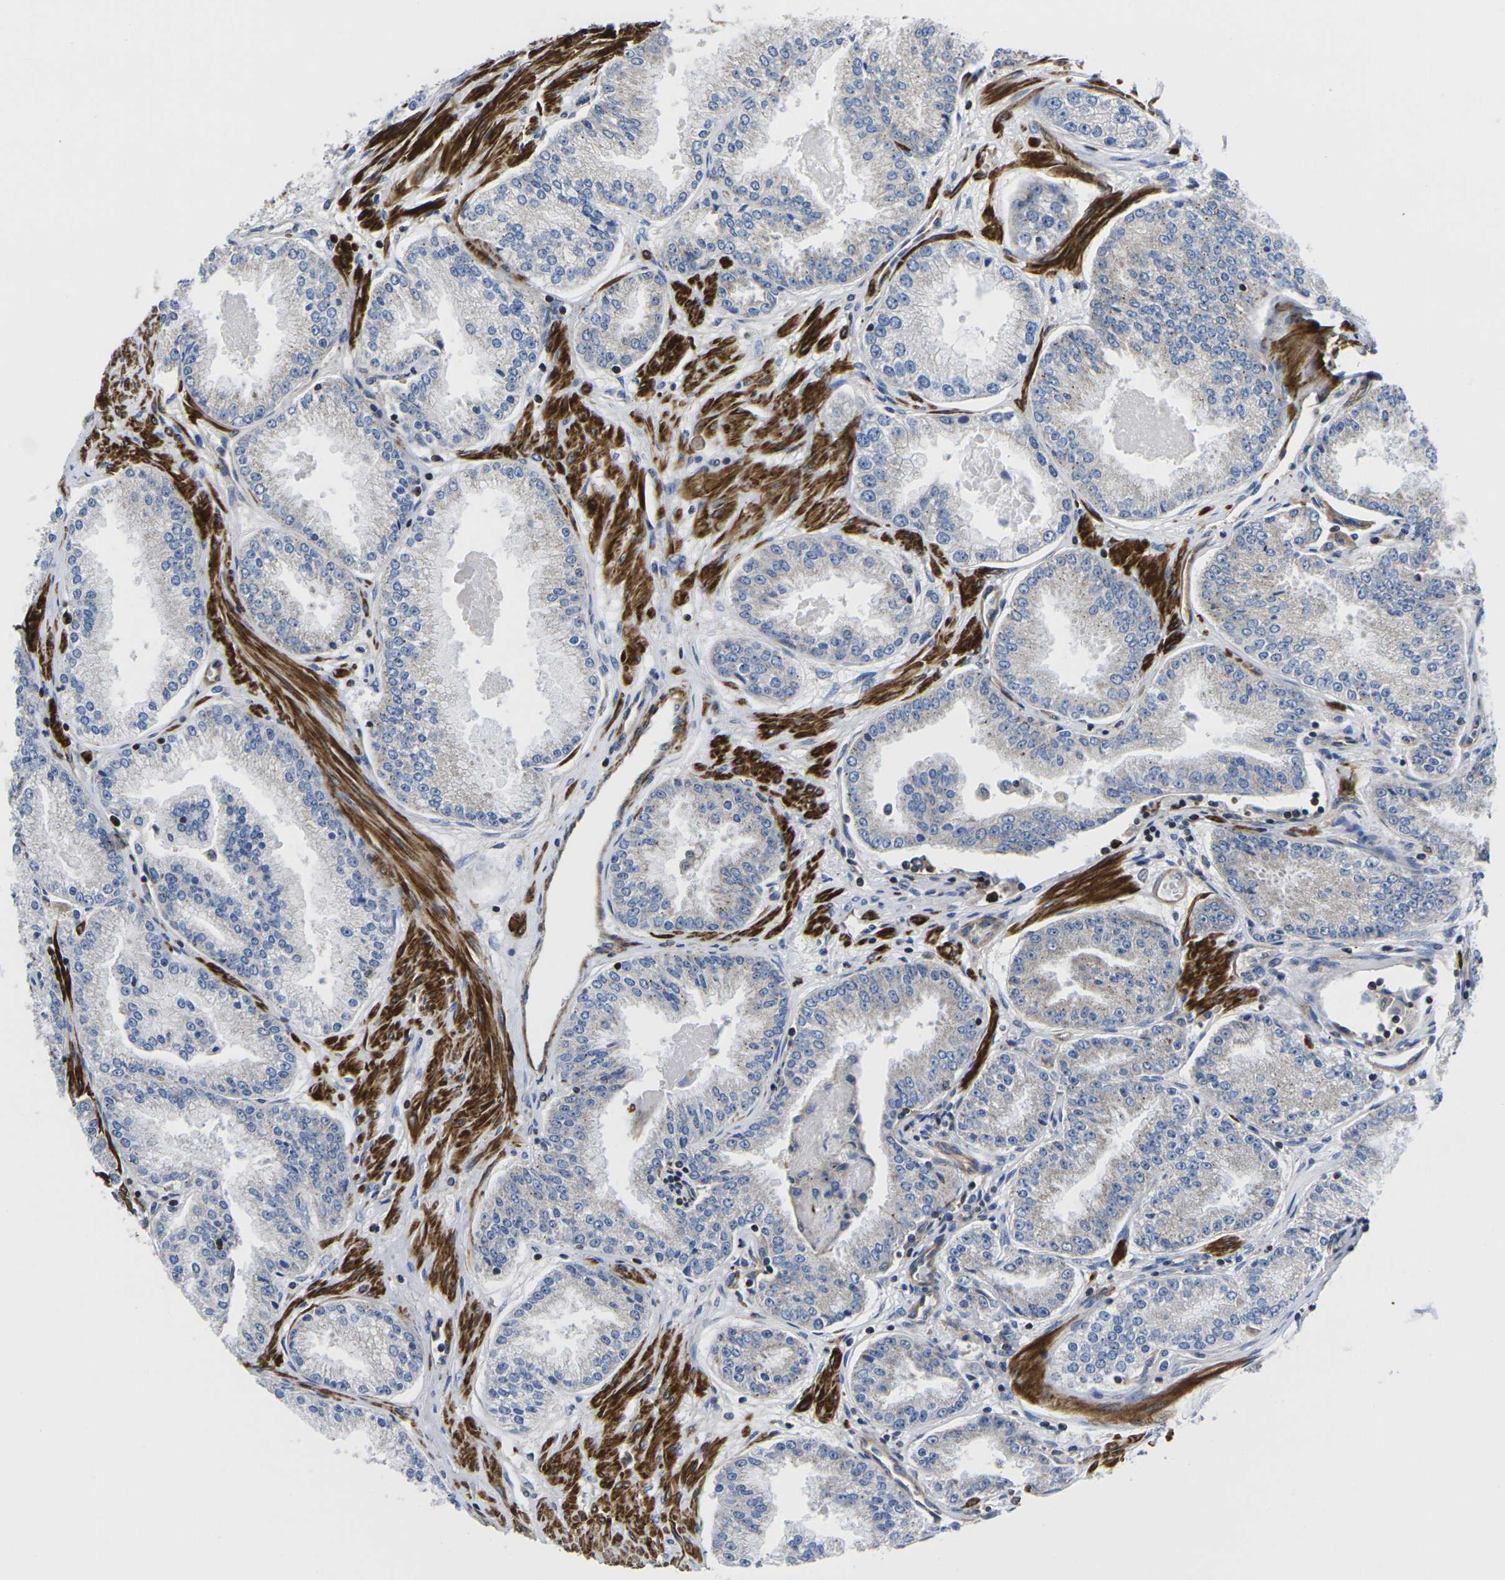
{"staining": {"intensity": "weak", "quantity": "<25%", "location": "cytoplasmic/membranous"}, "tissue": "prostate cancer", "cell_type": "Tumor cells", "image_type": "cancer", "snomed": [{"axis": "morphology", "description": "Adenocarcinoma, High grade"}, {"axis": "topography", "description": "Prostate"}], "caption": "Immunohistochemistry of human high-grade adenocarcinoma (prostate) exhibits no staining in tumor cells.", "gene": "GPR4", "patient": {"sex": "male", "age": 61}}